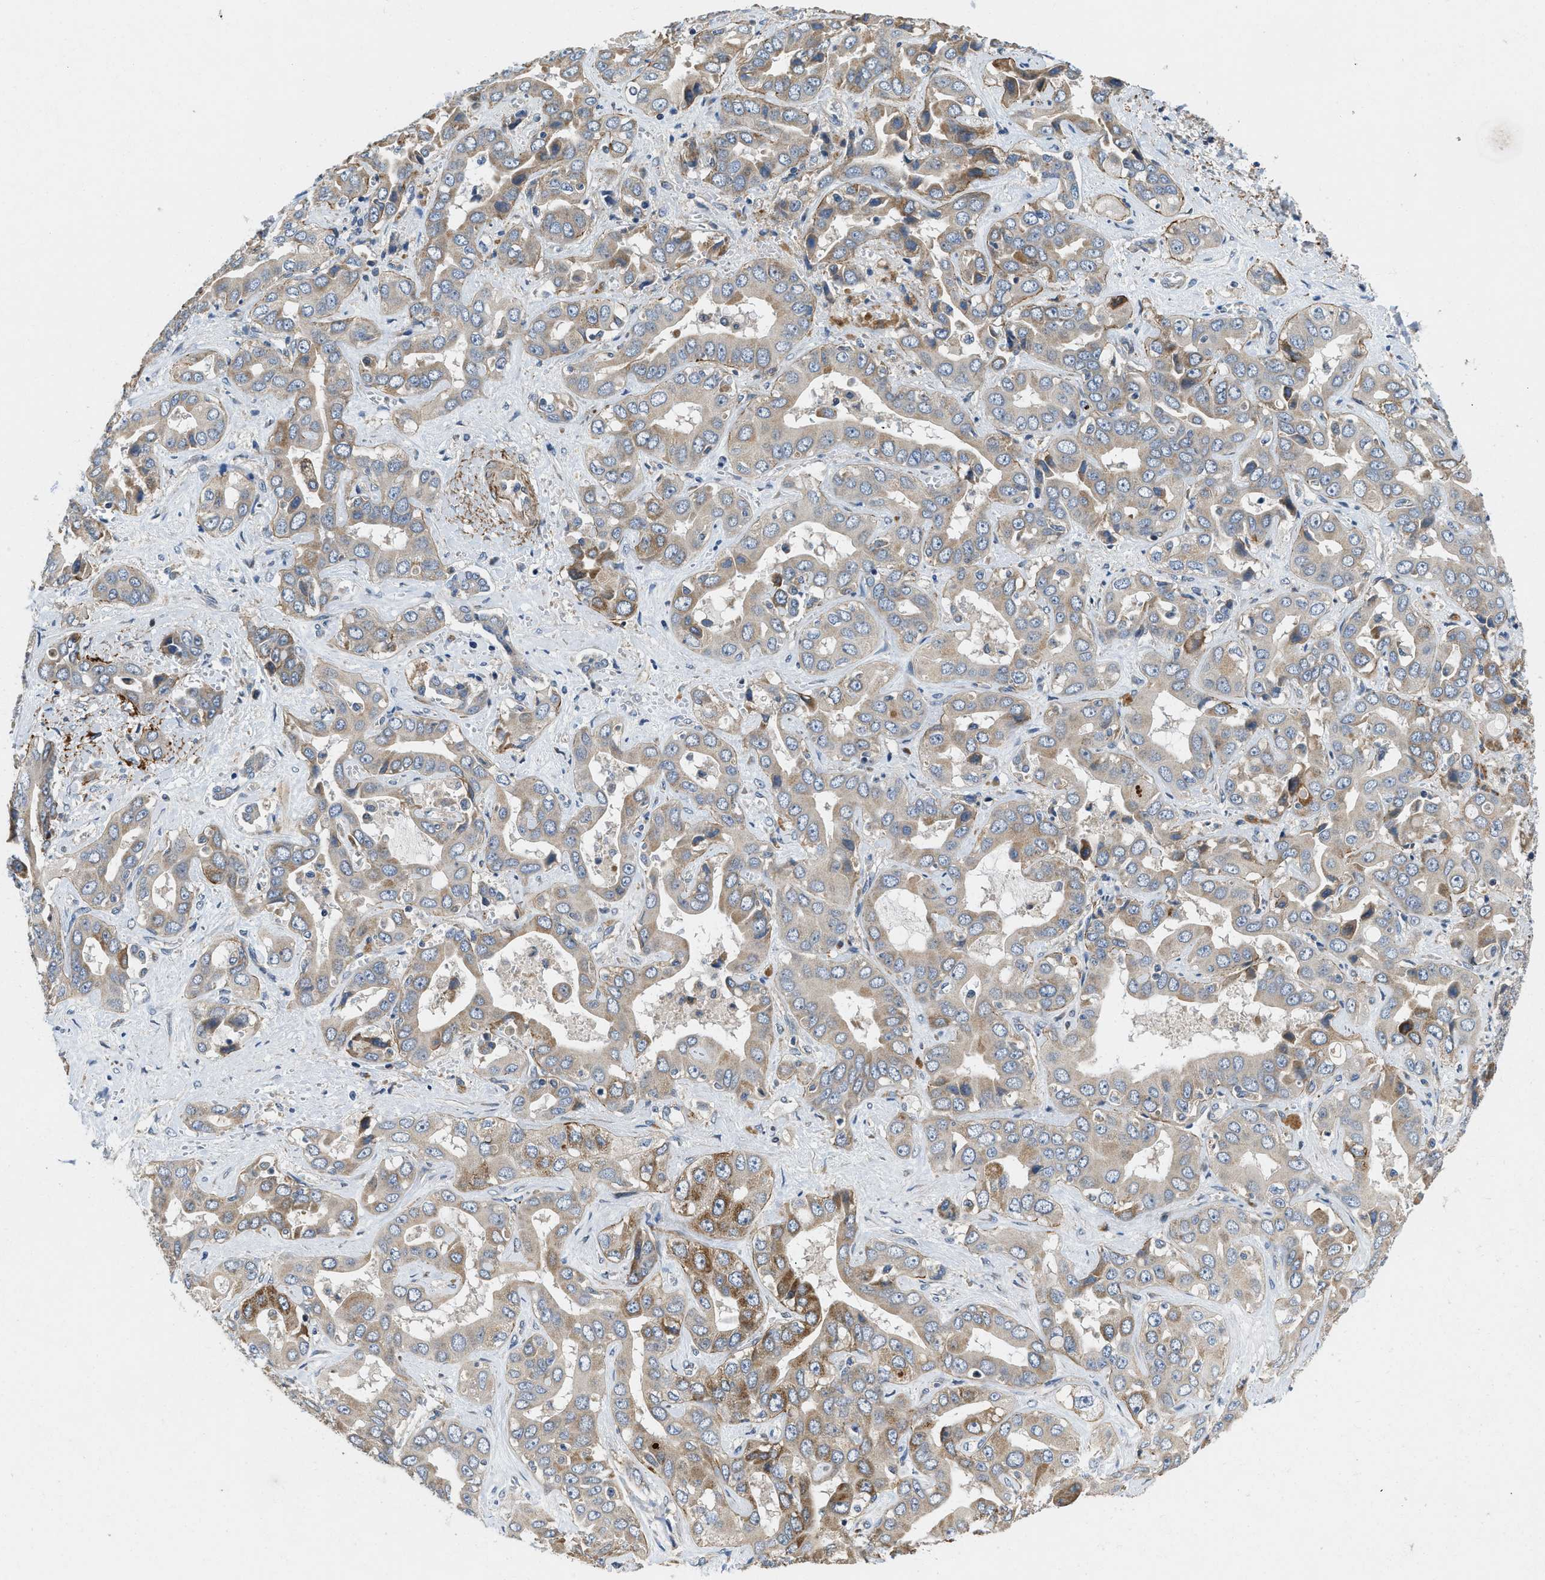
{"staining": {"intensity": "moderate", "quantity": "<25%", "location": "cytoplasmic/membranous"}, "tissue": "liver cancer", "cell_type": "Tumor cells", "image_type": "cancer", "snomed": [{"axis": "morphology", "description": "Cholangiocarcinoma"}, {"axis": "topography", "description": "Liver"}], "caption": "This is a histology image of immunohistochemistry (IHC) staining of liver cancer (cholangiocarcinoma), which shows moderate positivity in the cytoplasmic/membranous of tumor cells.", "gene": "ZNF599", "patient": {"sex": "female", "age": 52}}